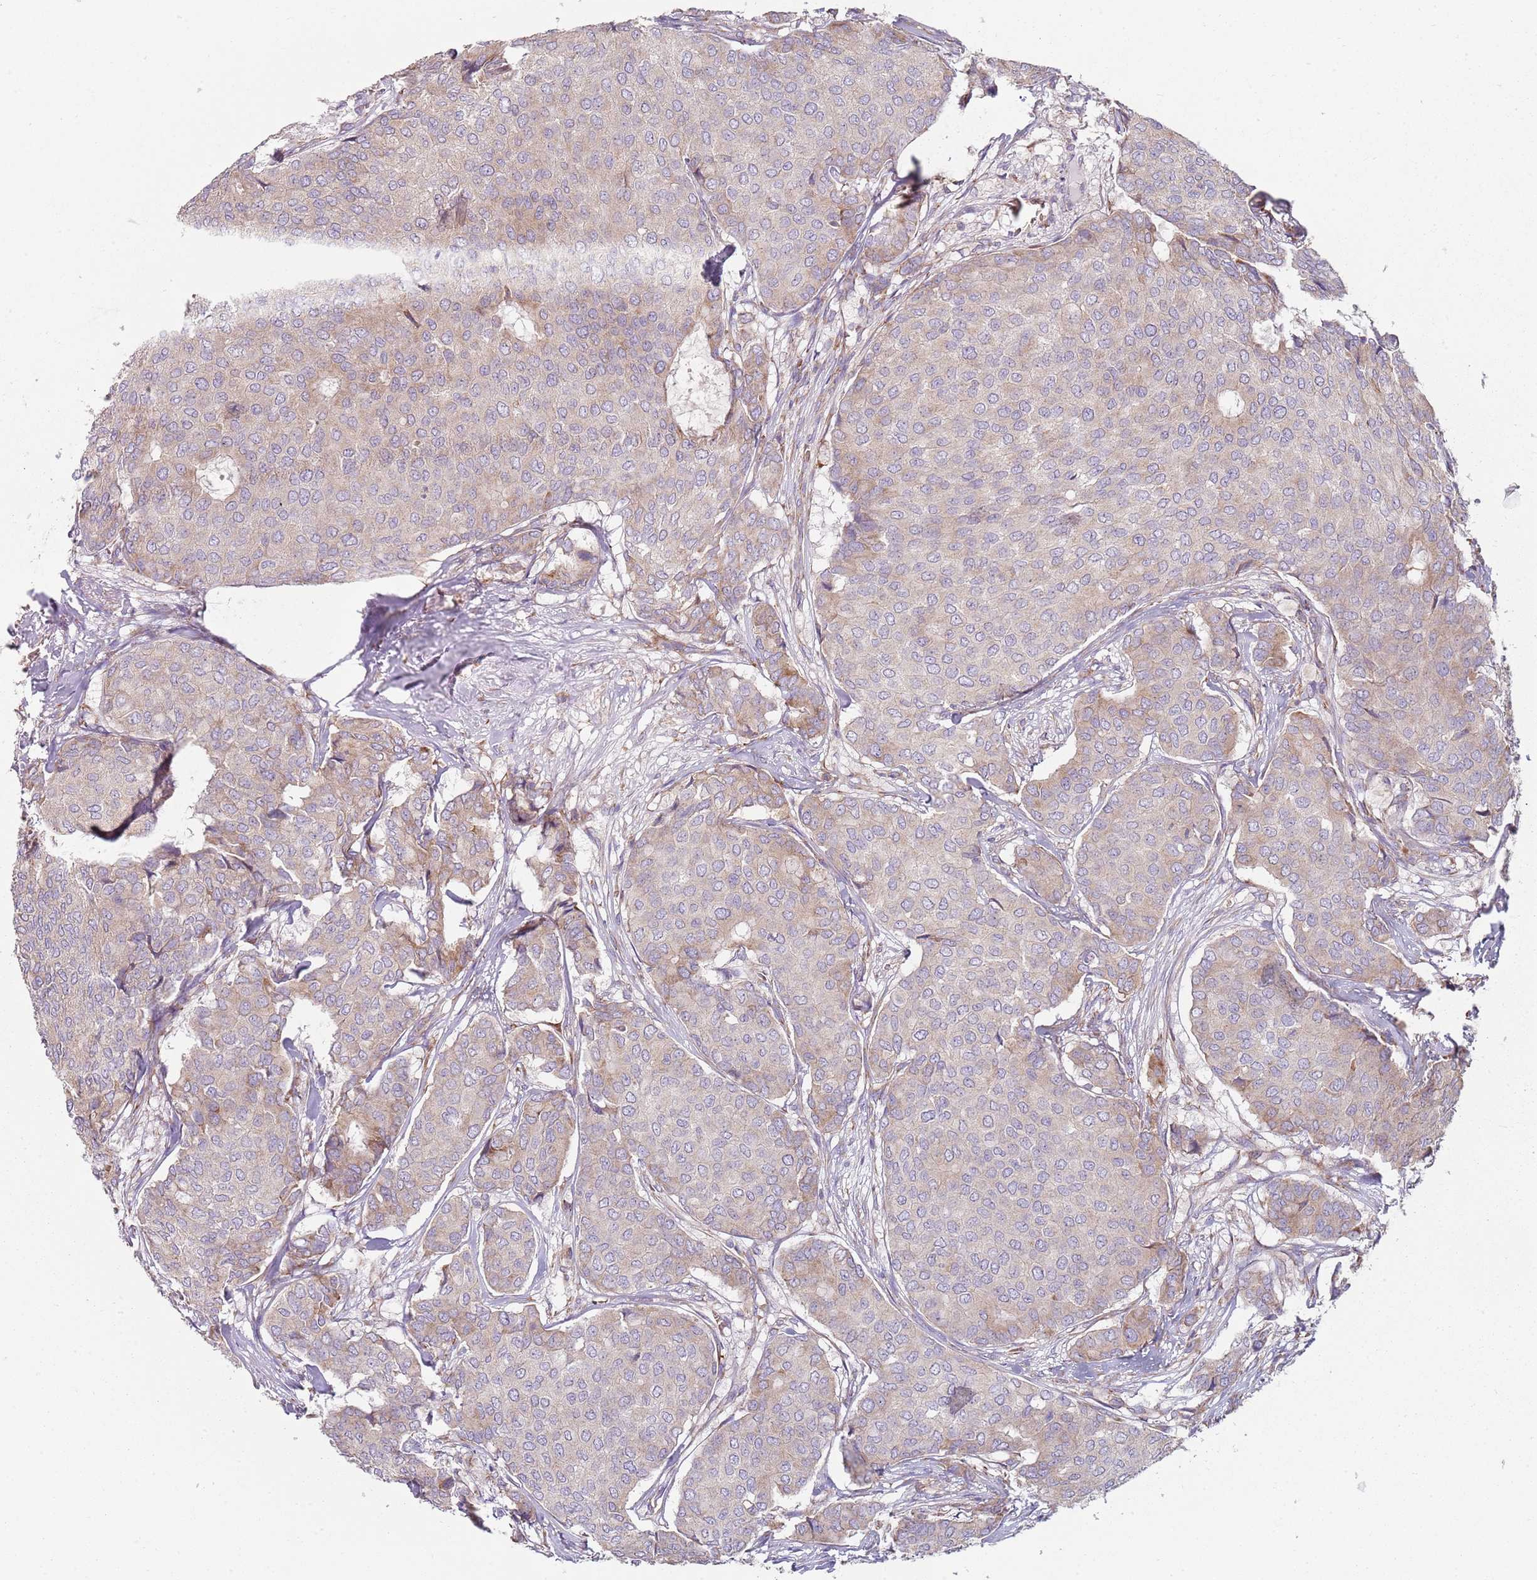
{"staining": {"intensity": "weak", "quantity": "<25%", "location": "cytoplasmic/membranous"}, "tissue": "breast cancer", "cell_type": "Tumor cells", "image_type": "cancer", "snomed": [{"axis": "morphology", "description": "Duct carcinoma"}, {"axis": "topography", "description": "Breast"}], "caption": "High magnification brightfield microscopy of breast infiltrating ductal carcinoma stained with DAB (3,3'-diaminobenzidine) (brown) and counterstained with hematoxylin (blue): tumor cells show no significant staining.", "gene": "SPATA2", "patient": {"sex": "female", "age": 75}}